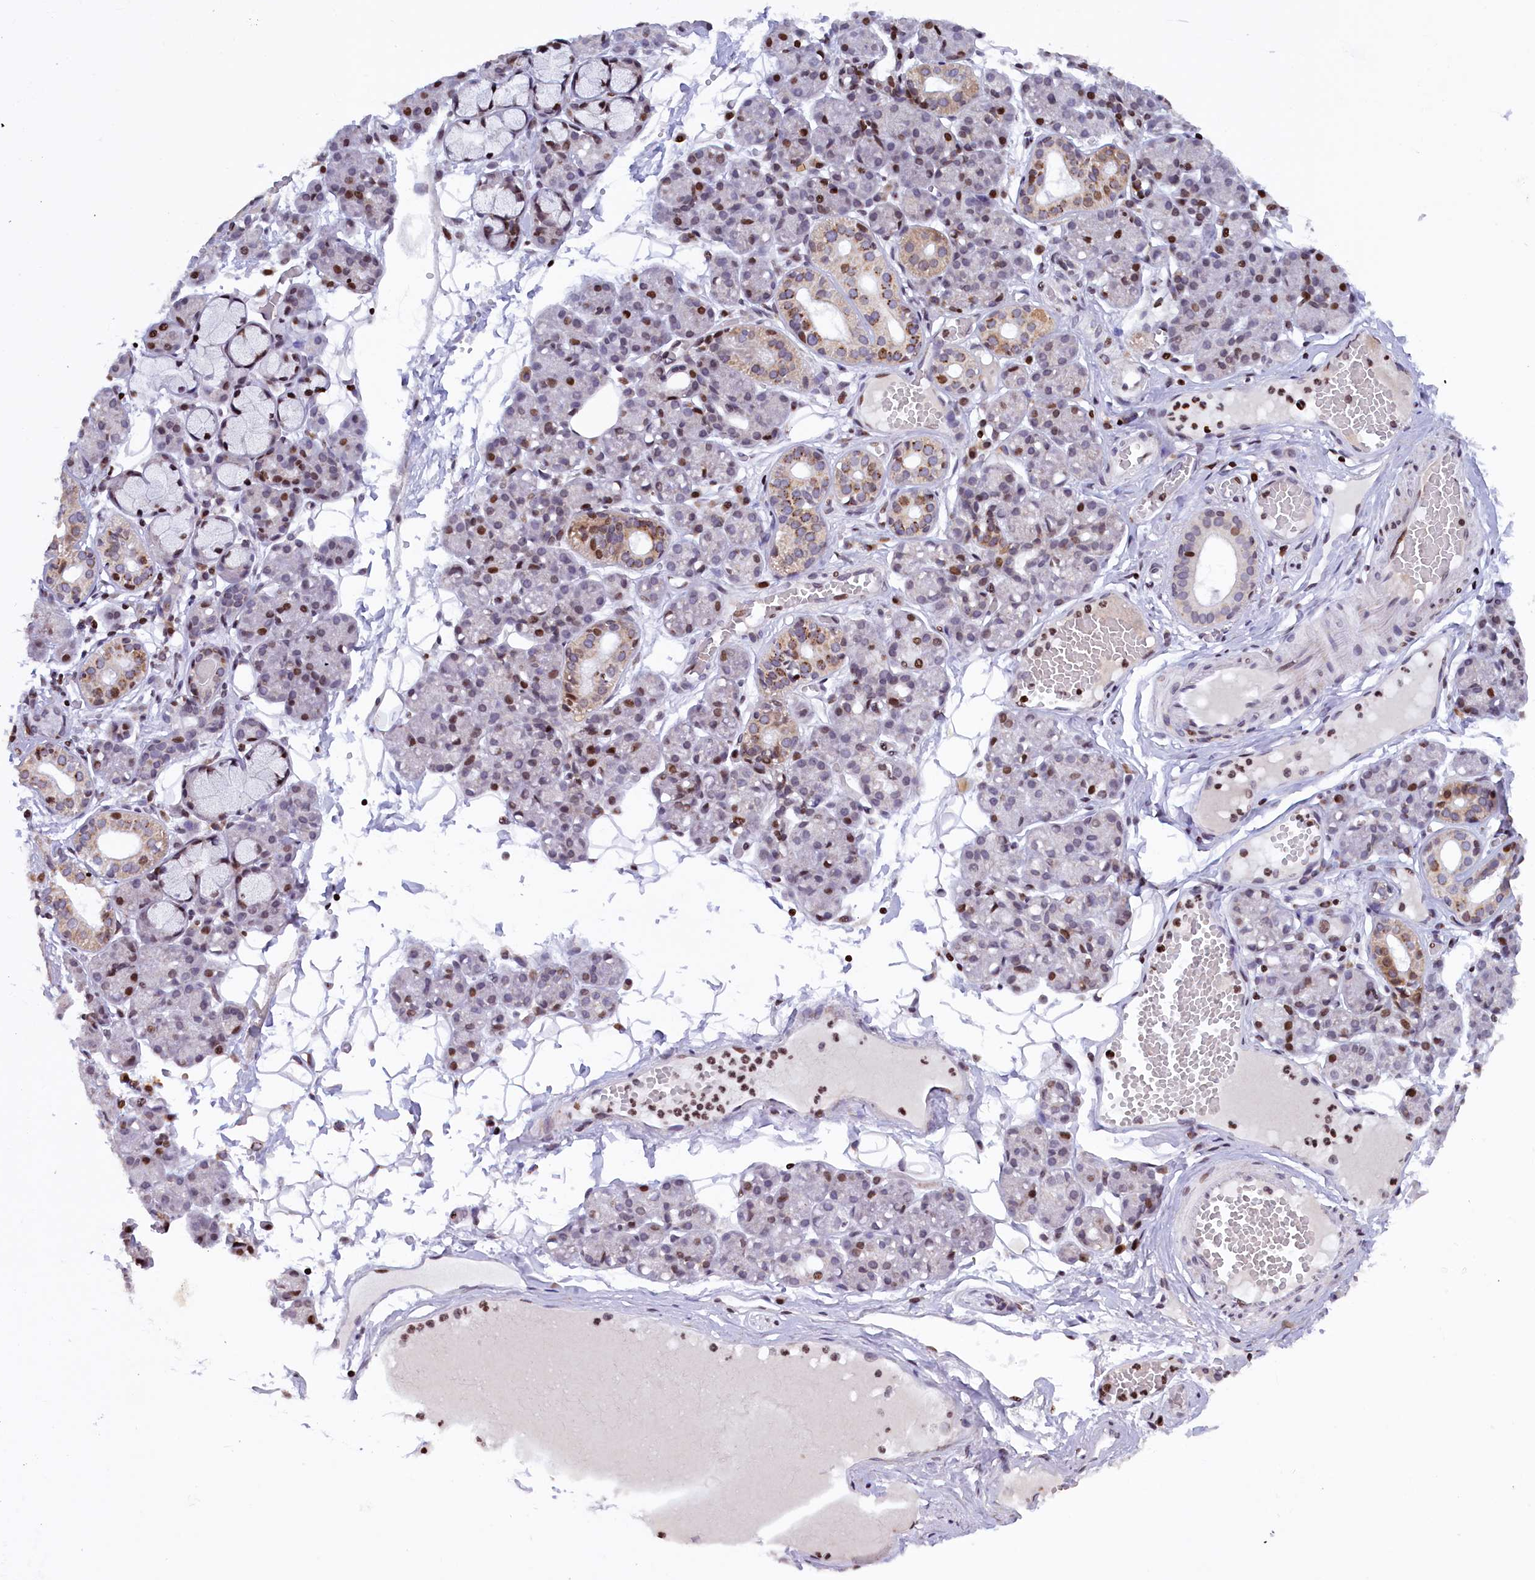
{"staining": {"intensity": "moderate", "quantity": "25%-75%", "location": "cytoplasmic/membranous,nuclear"}, "tissue": "salivary gland", "cell_type": "Glandular cells", "image_type": "normal", "snomed": [{"axis": "morphology", "description": "Normal tissue, NOS"}, {"axis": "topography", "description": "Salivary gland"}], "caption": "Normal salivary gland displays moderate cytoplasmic/membranous,nuclear expression in approximately 25%-75% of glandular cells, visualized by immunohistochemistry.", "gene": "TIMM29", "patient": {"sex": "male", "age": 63}}